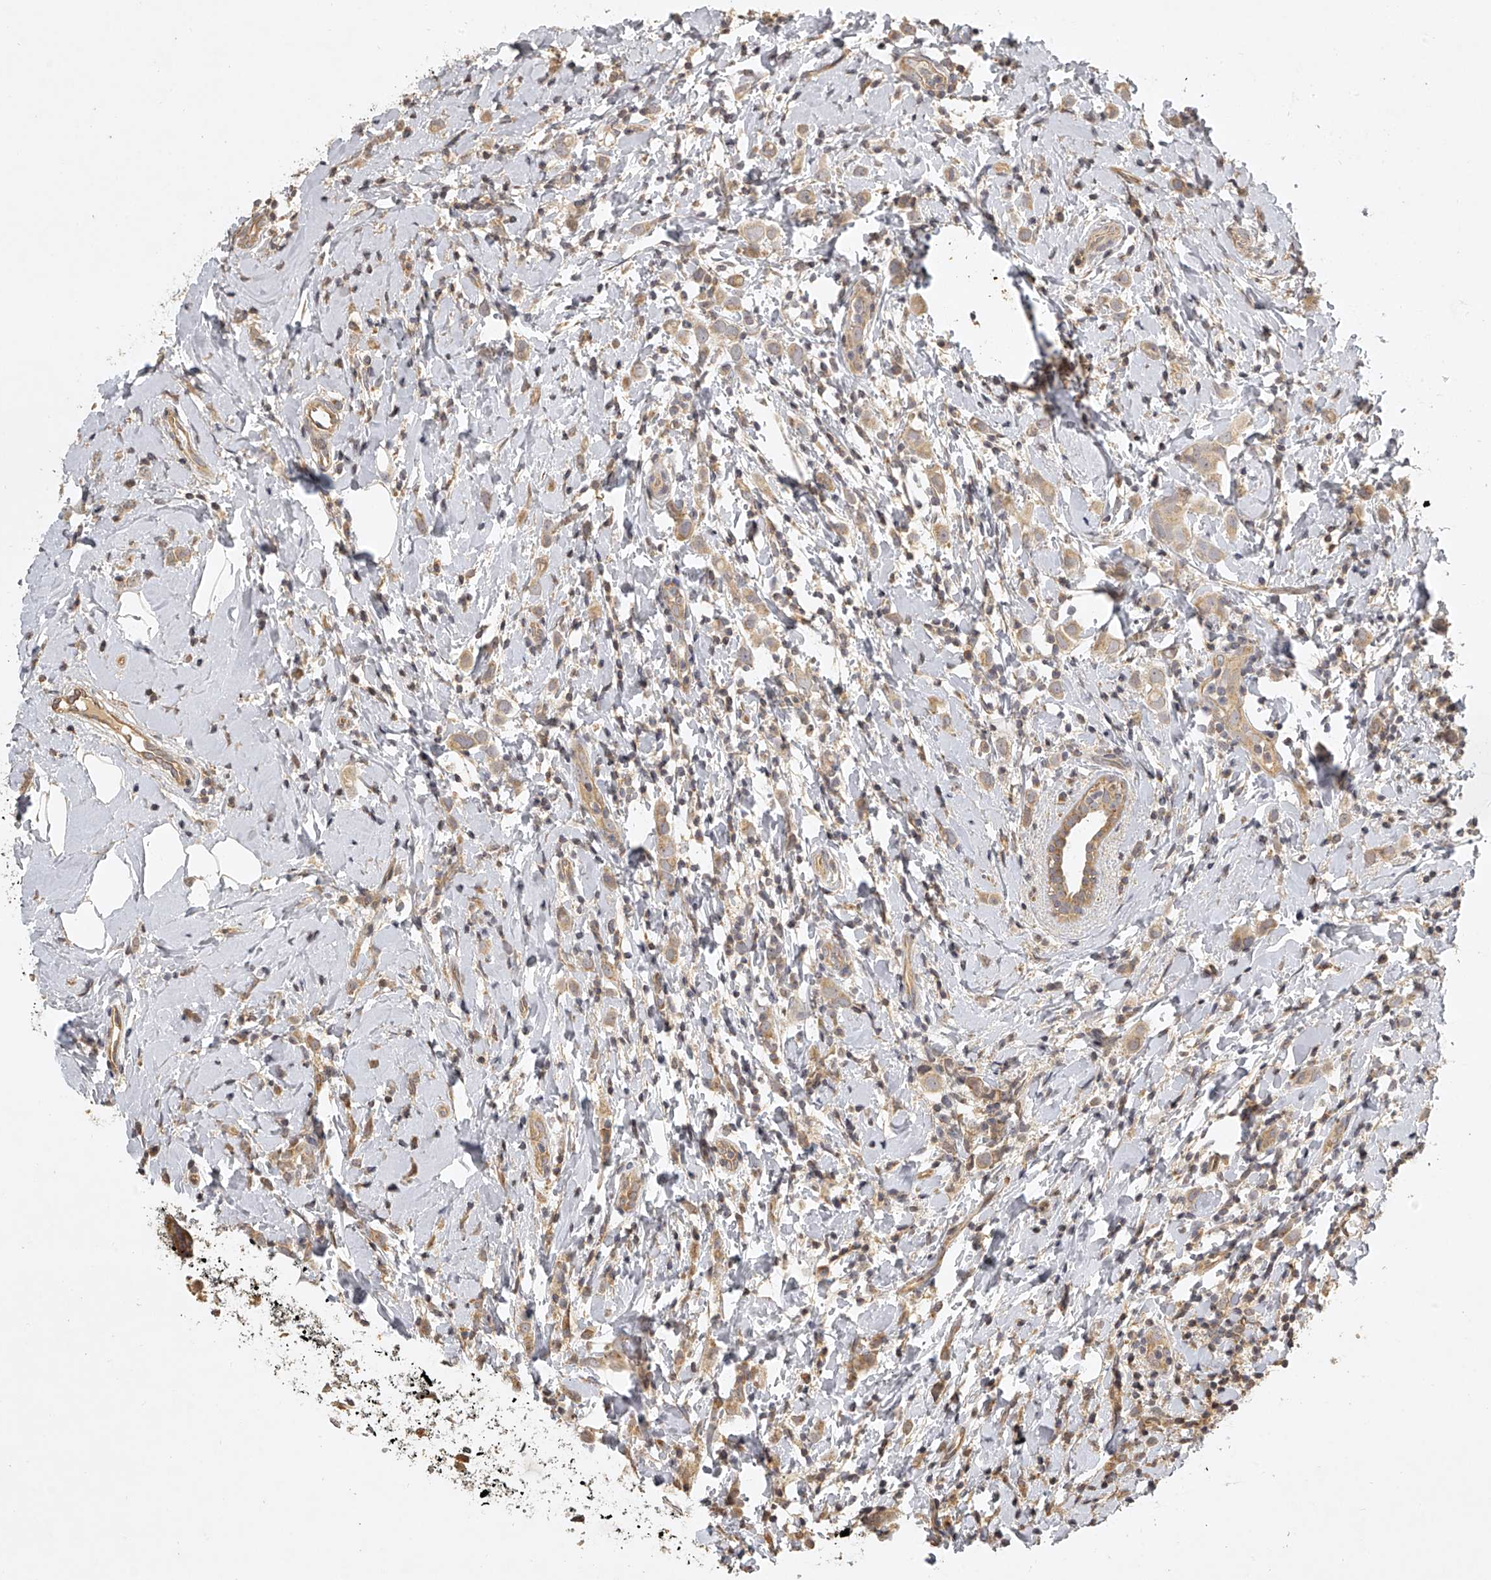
{"staining": {"intensity": "weak", "quantity": ">75%", "location": "cytoplasmic/membranous"}, "tissue": "breast cancer", "cell_type": "Tumor cells", "image_type": "cancer", "snomed": [{"axis": "morphology", "description": "Lobular carcinoma"}, {"axis": "topography", "description": "Breast"}], "caption": "Breast lobular carcinoma stained for a protein displays weak cytoplasmic/membranous positivity in tumor cells.", "gene": "NFS1", "patient": {"sex": "female", "age": 47}}